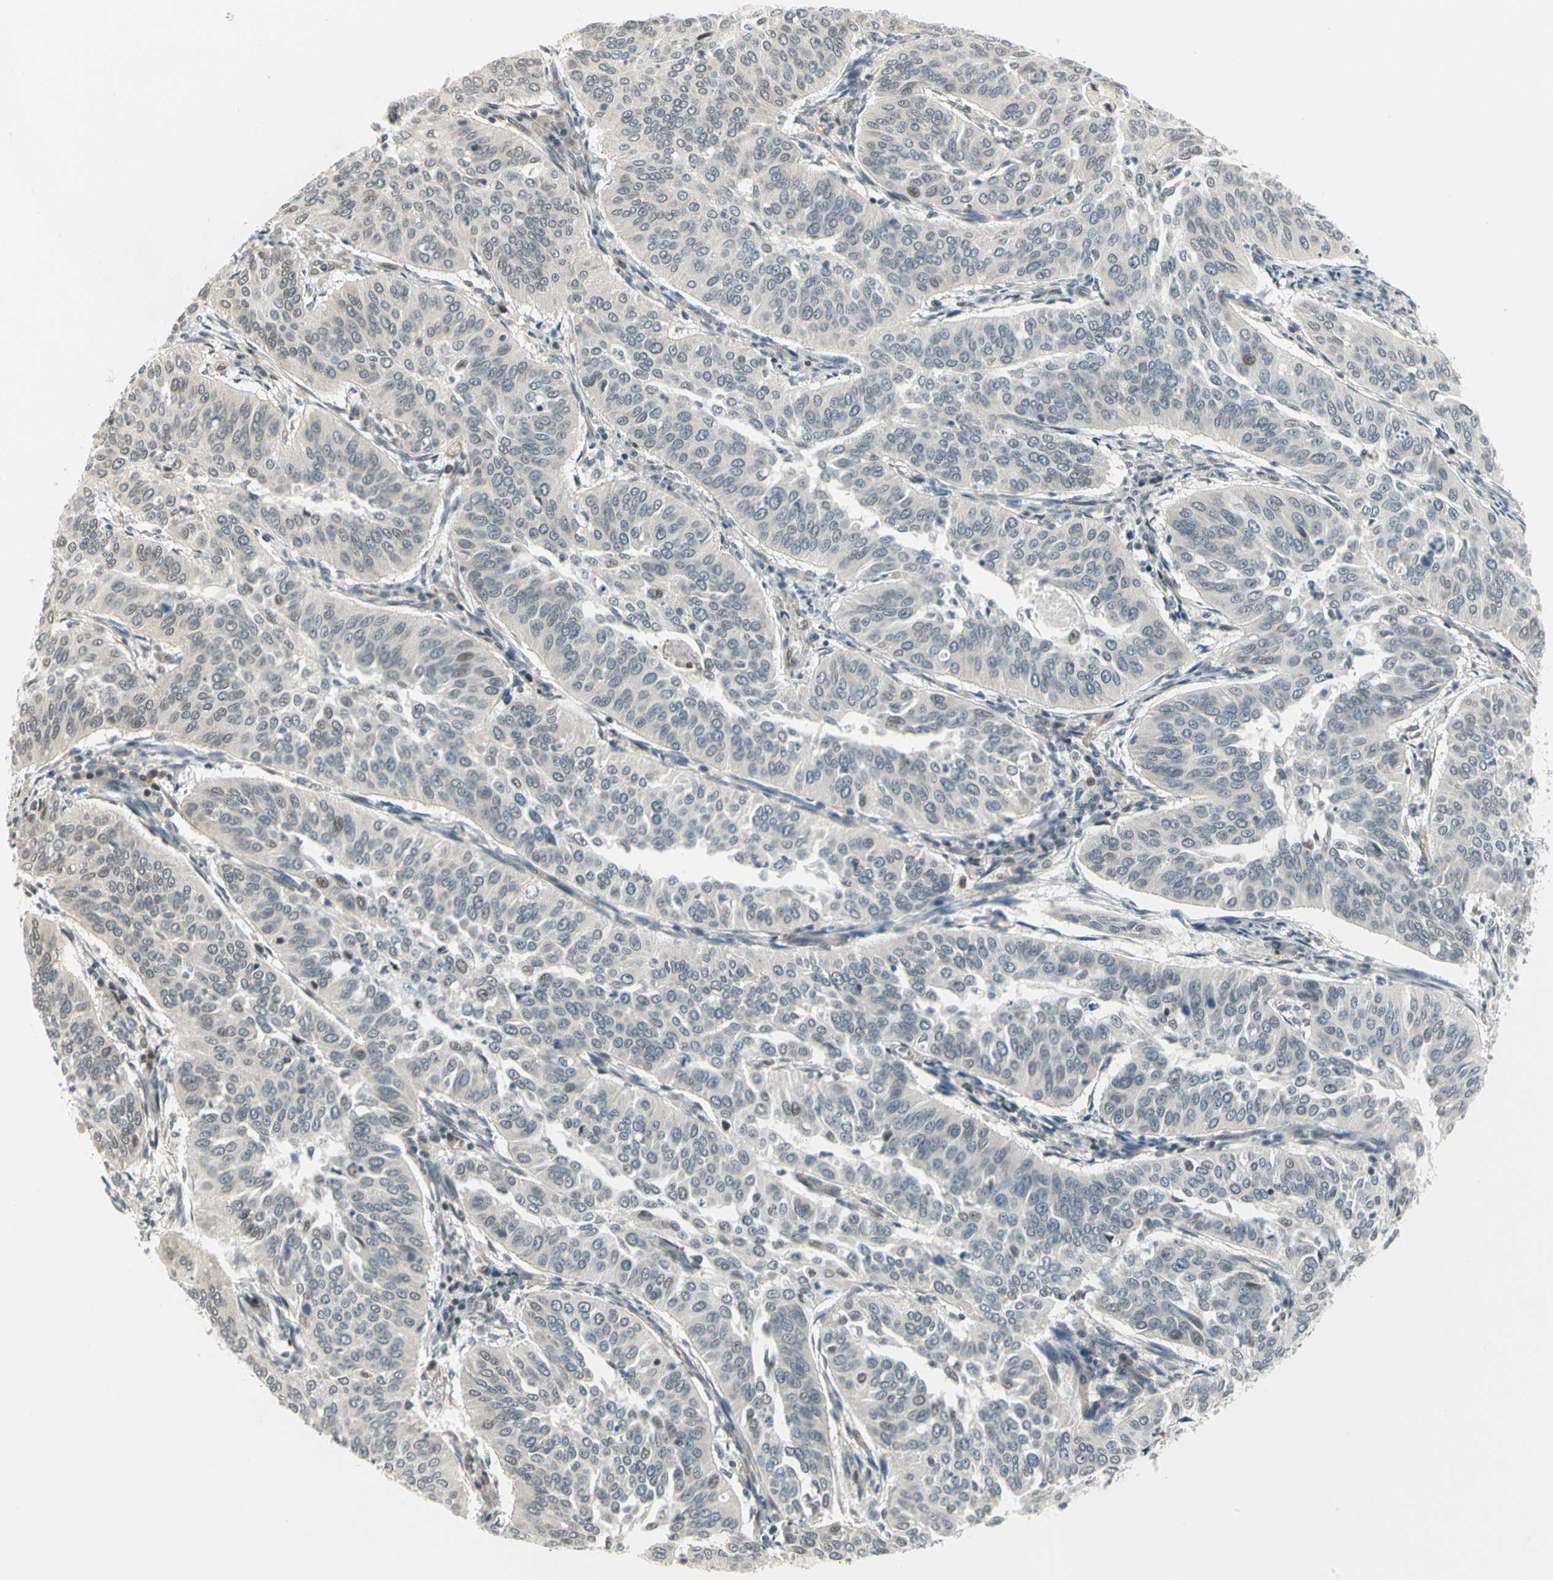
{"staining": {"intensity": "negative", "quantity": "none", "location": "none"}, "tissue": "cervical cancer", "cell_type": "Tumor cells", "image_type": "cancer", "snomed": [{"axis": "morphology", "description": "Normal tissue, NOS"}, {"axis": "morphology", "description": "Squamous cell carcinoma, NOS"}, {"axis": "topography", "description": "Cervix"}], "caption": "Immunohistochemistry micrograph of human cervical cancer stained for a protein (brown), which reveals no staining in tumor cells.", "gene": "IMPG2", "patient": {"sex": "female", "age": 39}}